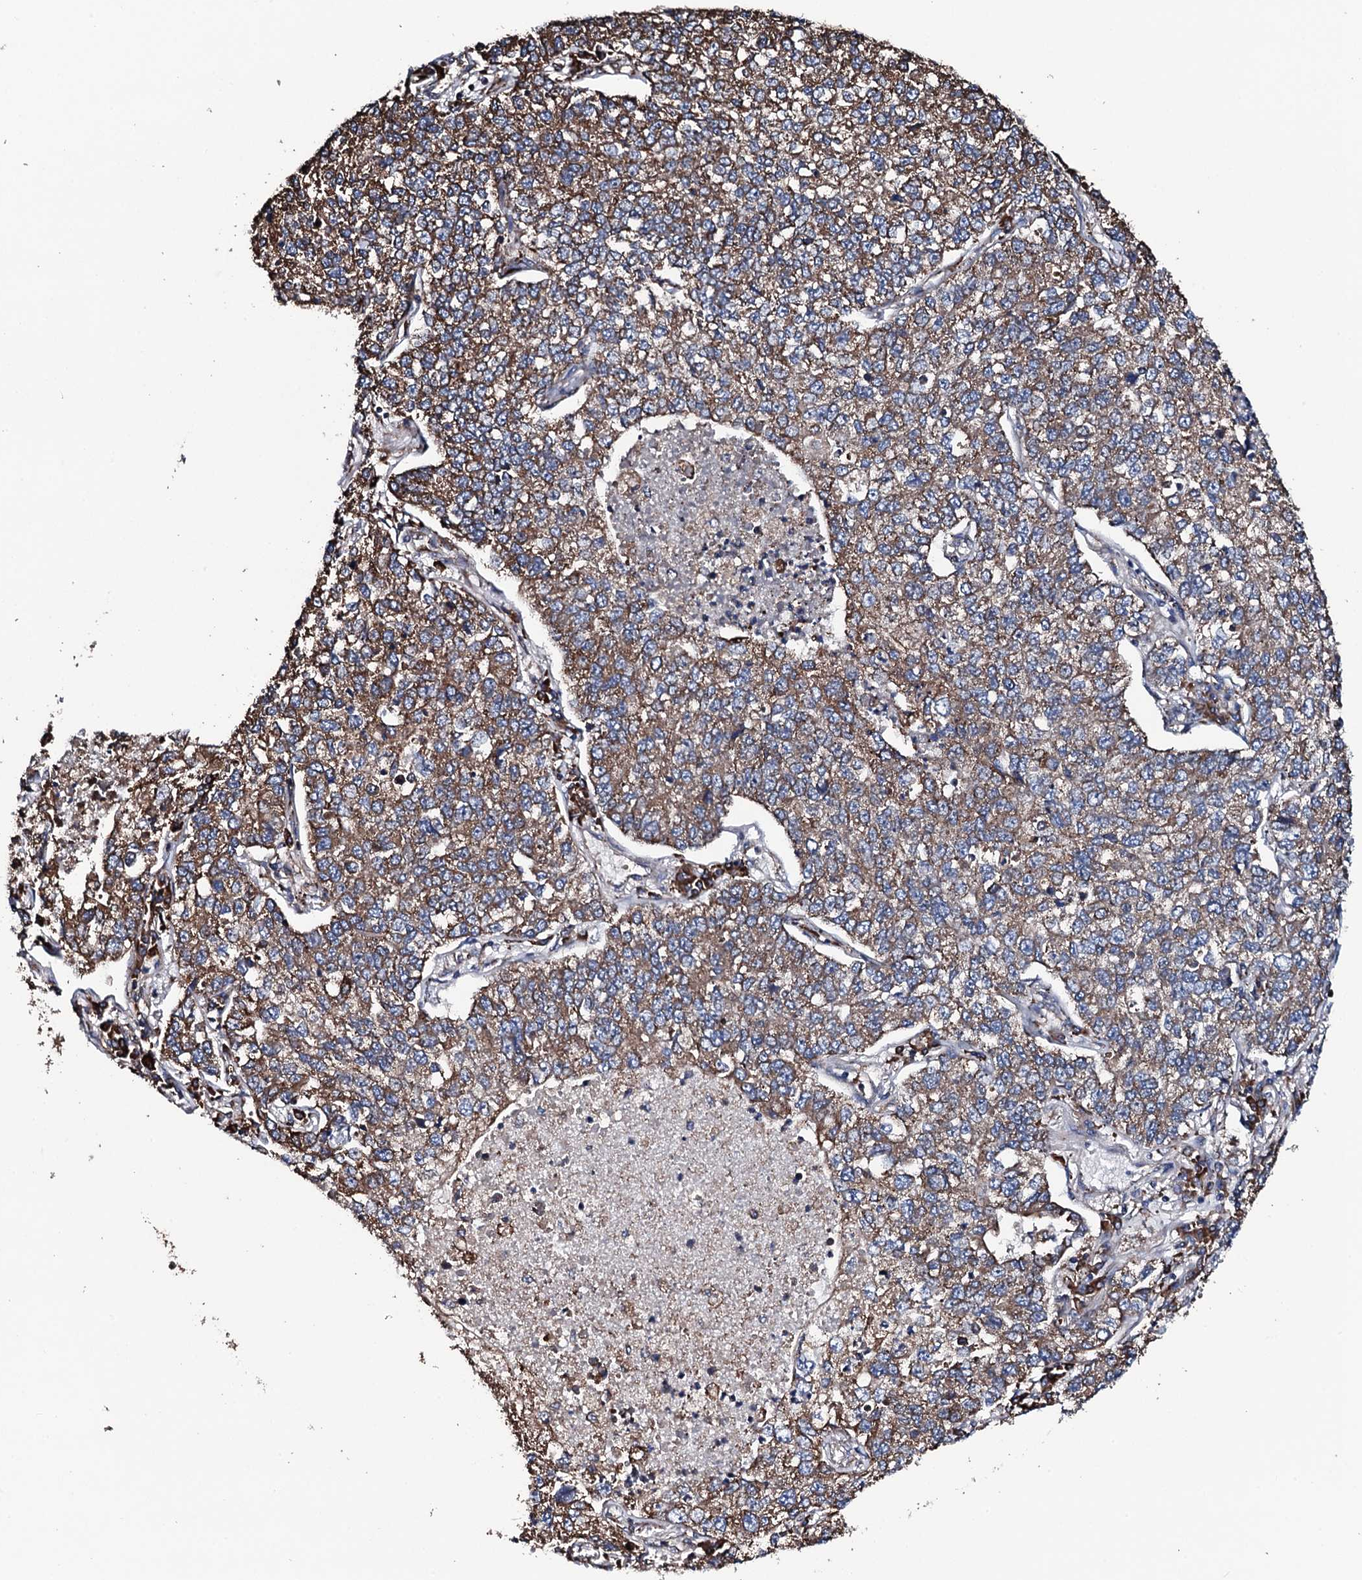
{"staining": {"intensity": "moderate", "quantity": ">75%", "location": "cytoplasmic/membranous"}, "tissue": "lung cancer", "cell_type": "Tumor cells", "image_type": "cancer", "snomed": [{"axis": "morphology", "description": "Adenocarcinoma, NOS"}, {"axis": "topography", "description": "Lung"}], "caption": "Human lung cancer (adenocarcinoma) stained for a protein (brown) demonstrates moderate cytoplasmic/membranous positive positivity in about >75% of tumor cells.", "gene": "RAB12", "patient": {"sex": "male", "age": 49}}